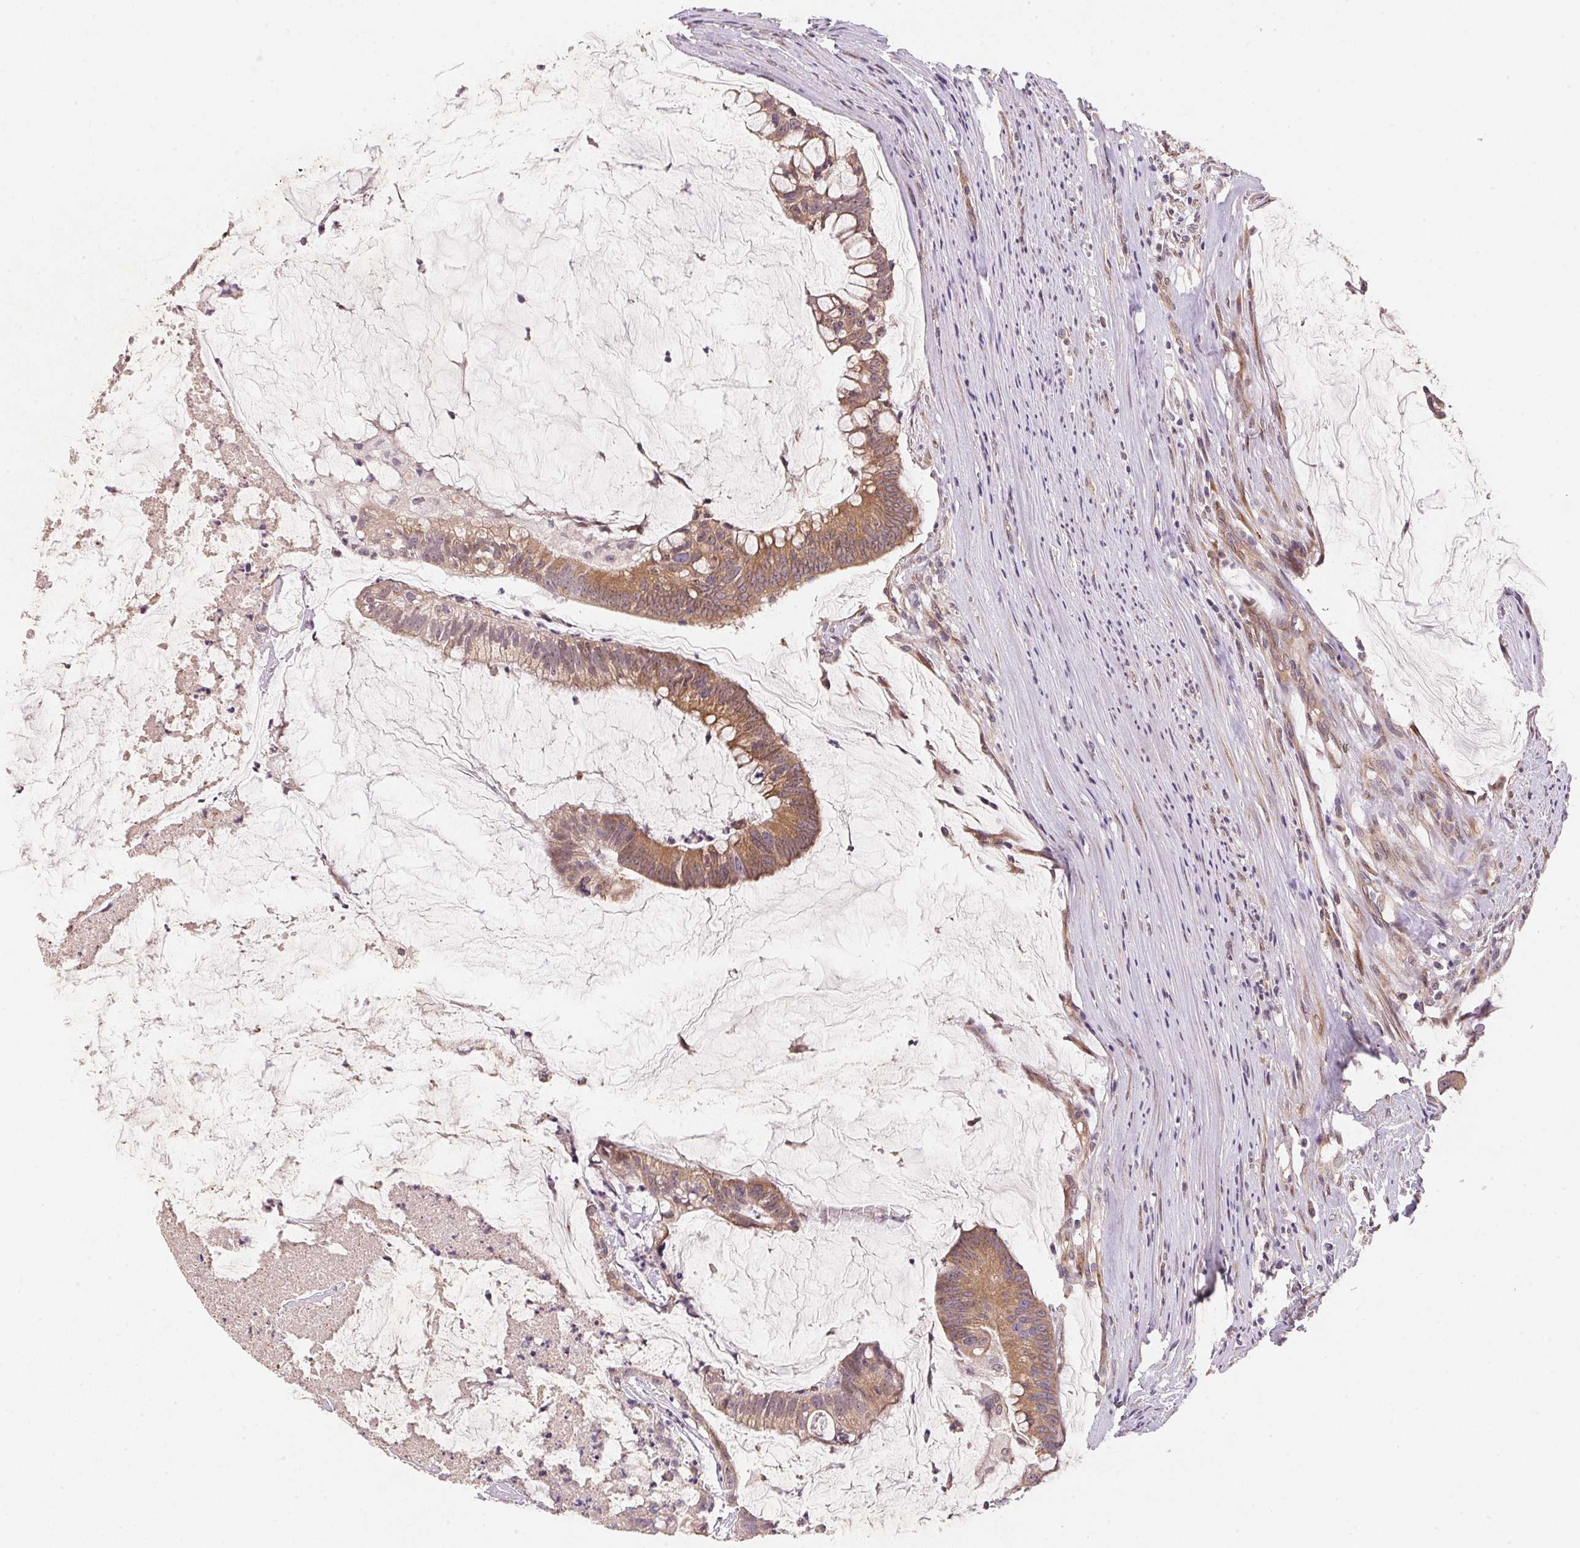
{"staining": {"intensity": "moderate", "quantity": ">75%", "location": "cytoplasmic/membranous"}, "tissue": "colorectal cancer", "cell_type": "Tumor cells", "image_type": "cancer", "snomed": [{"axis": "morphology", "description": "Adenocarcinoma, NOS"}, {"axis": "topography", "description": "Colon"}], "caption": "Immunohistochemical staining of colorectal adenocarcinoma shows moderate cytoplasmic/membranous protein staining in about >75% of tumor cells.", "gene": "EI24", "patient": {"sex": "male", "age": 62}}